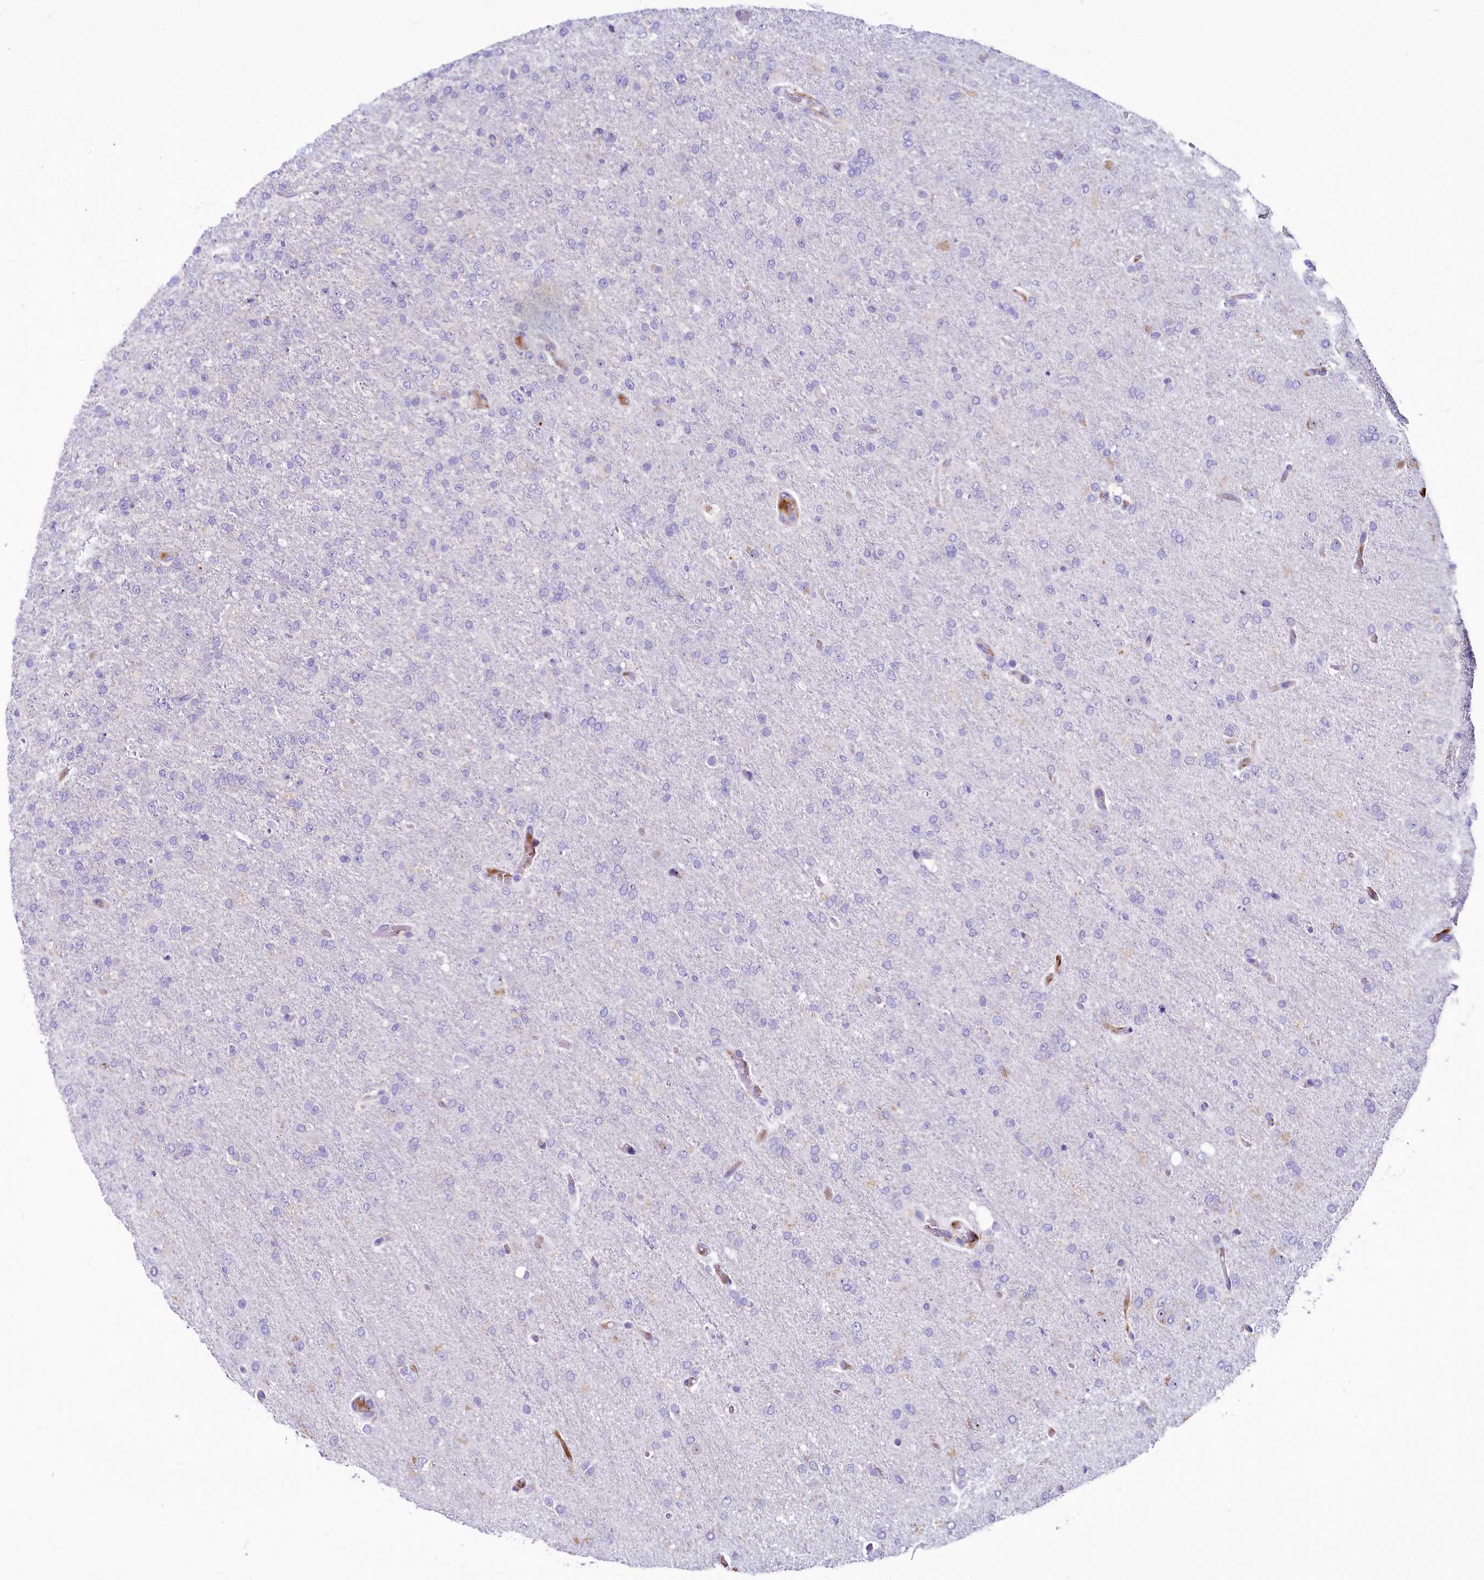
{"staining": {"intensity": "negative", "quantity": "none", "location": "none"}, "tissue": "glioma", "cell_type": "Tumor cells", "image_type": "cancer", "snomed": [{"axis": "morphology", "description": "Glioma, malignant, High grade"}, {"axis": "topography", "description": "Brain"}], "caption": "Malignant glioma (high-grade) was stained to show a protein in brown. There is no significant expression in tumor cells. (Brightfield microscopy of DAB (3,3'-diaminobenzidine) immunohistochemistry at high magnification).", "gene": "SH3TC2", "patient": {"sex": "female", "age": 74}}